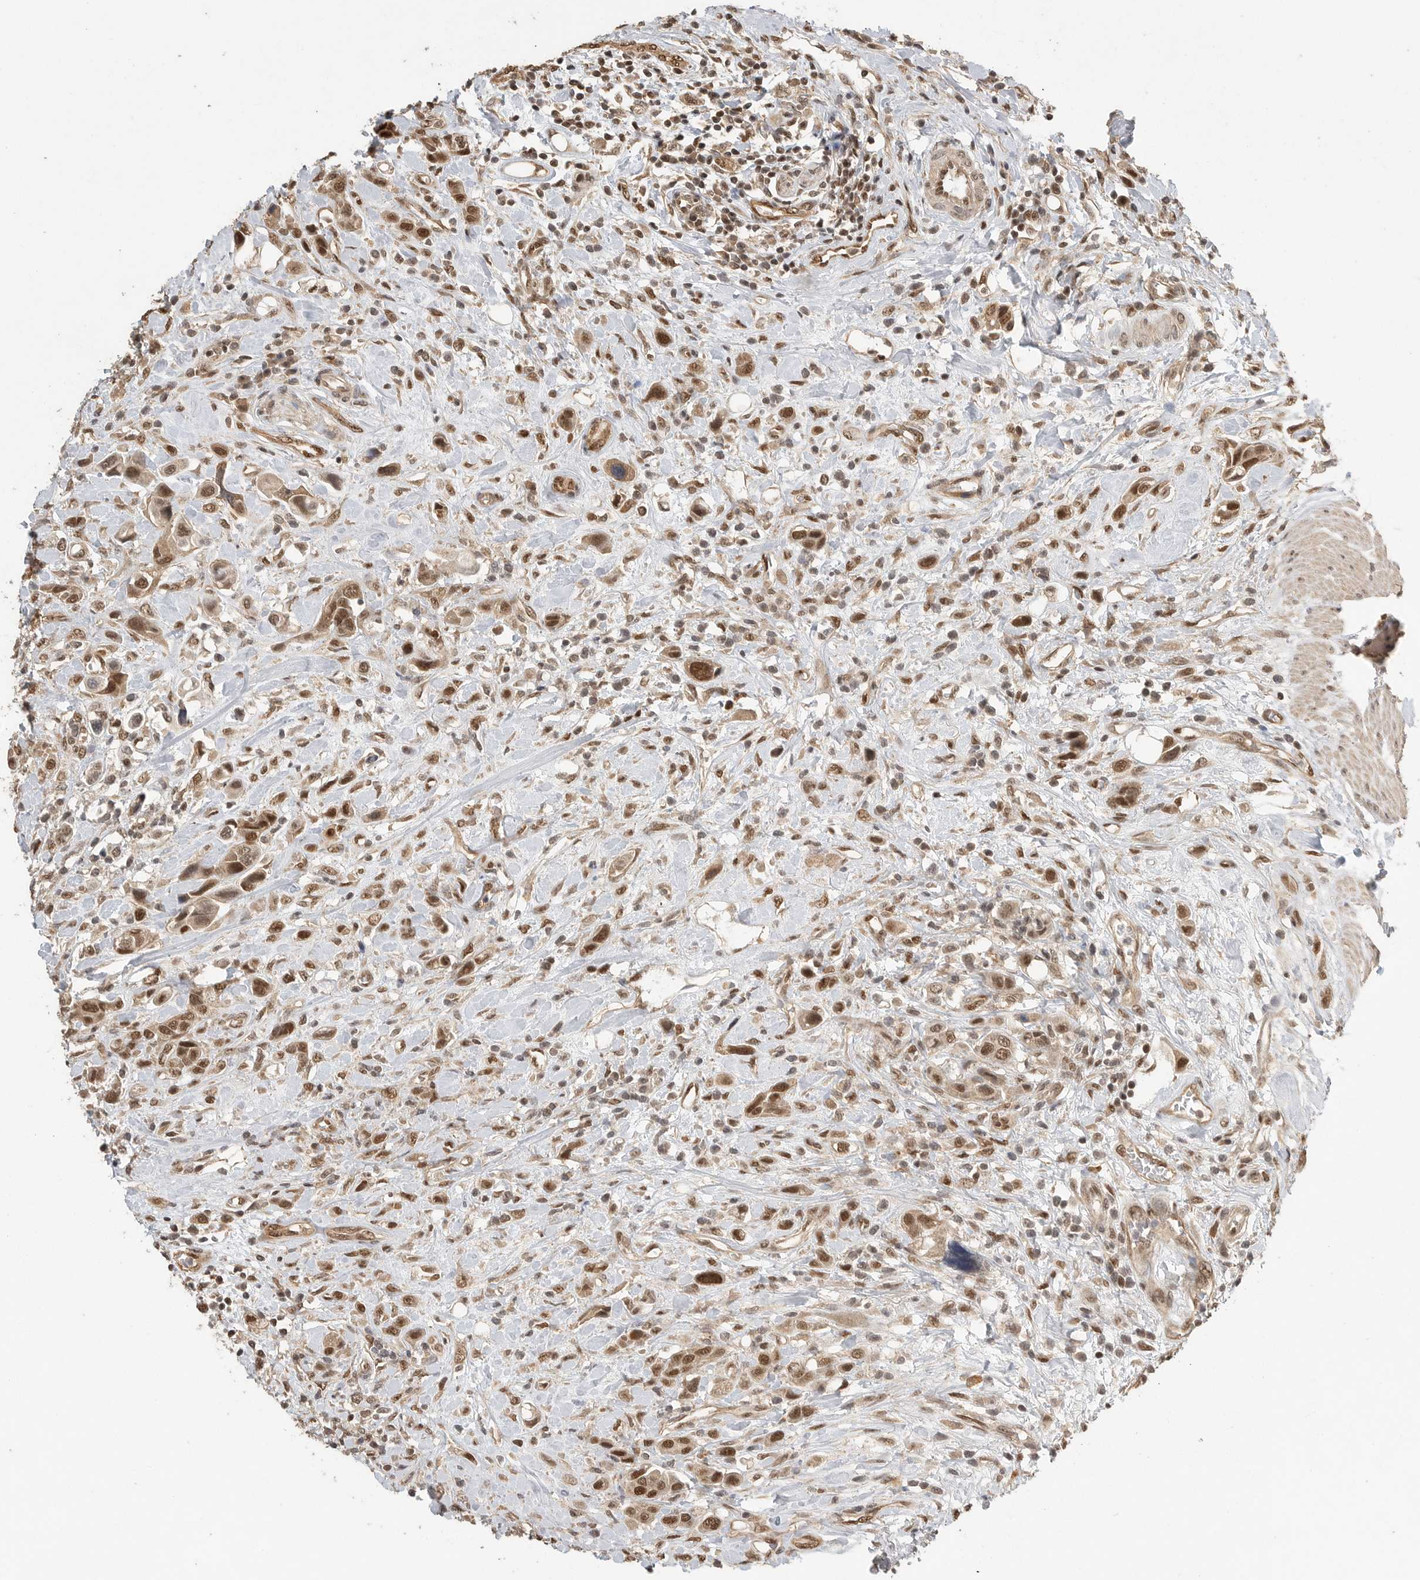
{"staining": {"intensity": "strong", "quantity": ">75%", "location": "cytoplasmic/membranous,nuclear"}, "tissue": "urothelial cancer", "cell_type": "Tumor cells", "image_type": "cancer", "snomed": [{"axis": "morphology", "description": "Urothelial carcinoma, High grade"}, {"axis": "topography", "description": "Urinary bladder"}], "caption": "High-grade urothelial carcinoma was stained to show a protein in brown. There is high levels of strong cytoplasmic/membranous and nuclear expression in about >75% of tumor cells. (DAB (3,3'-diaminobenzidine) = brown stain, brightfield microscopy at high magnification).", "gene": "DFFA", "patient": {"sex": "male", "age": 50}}